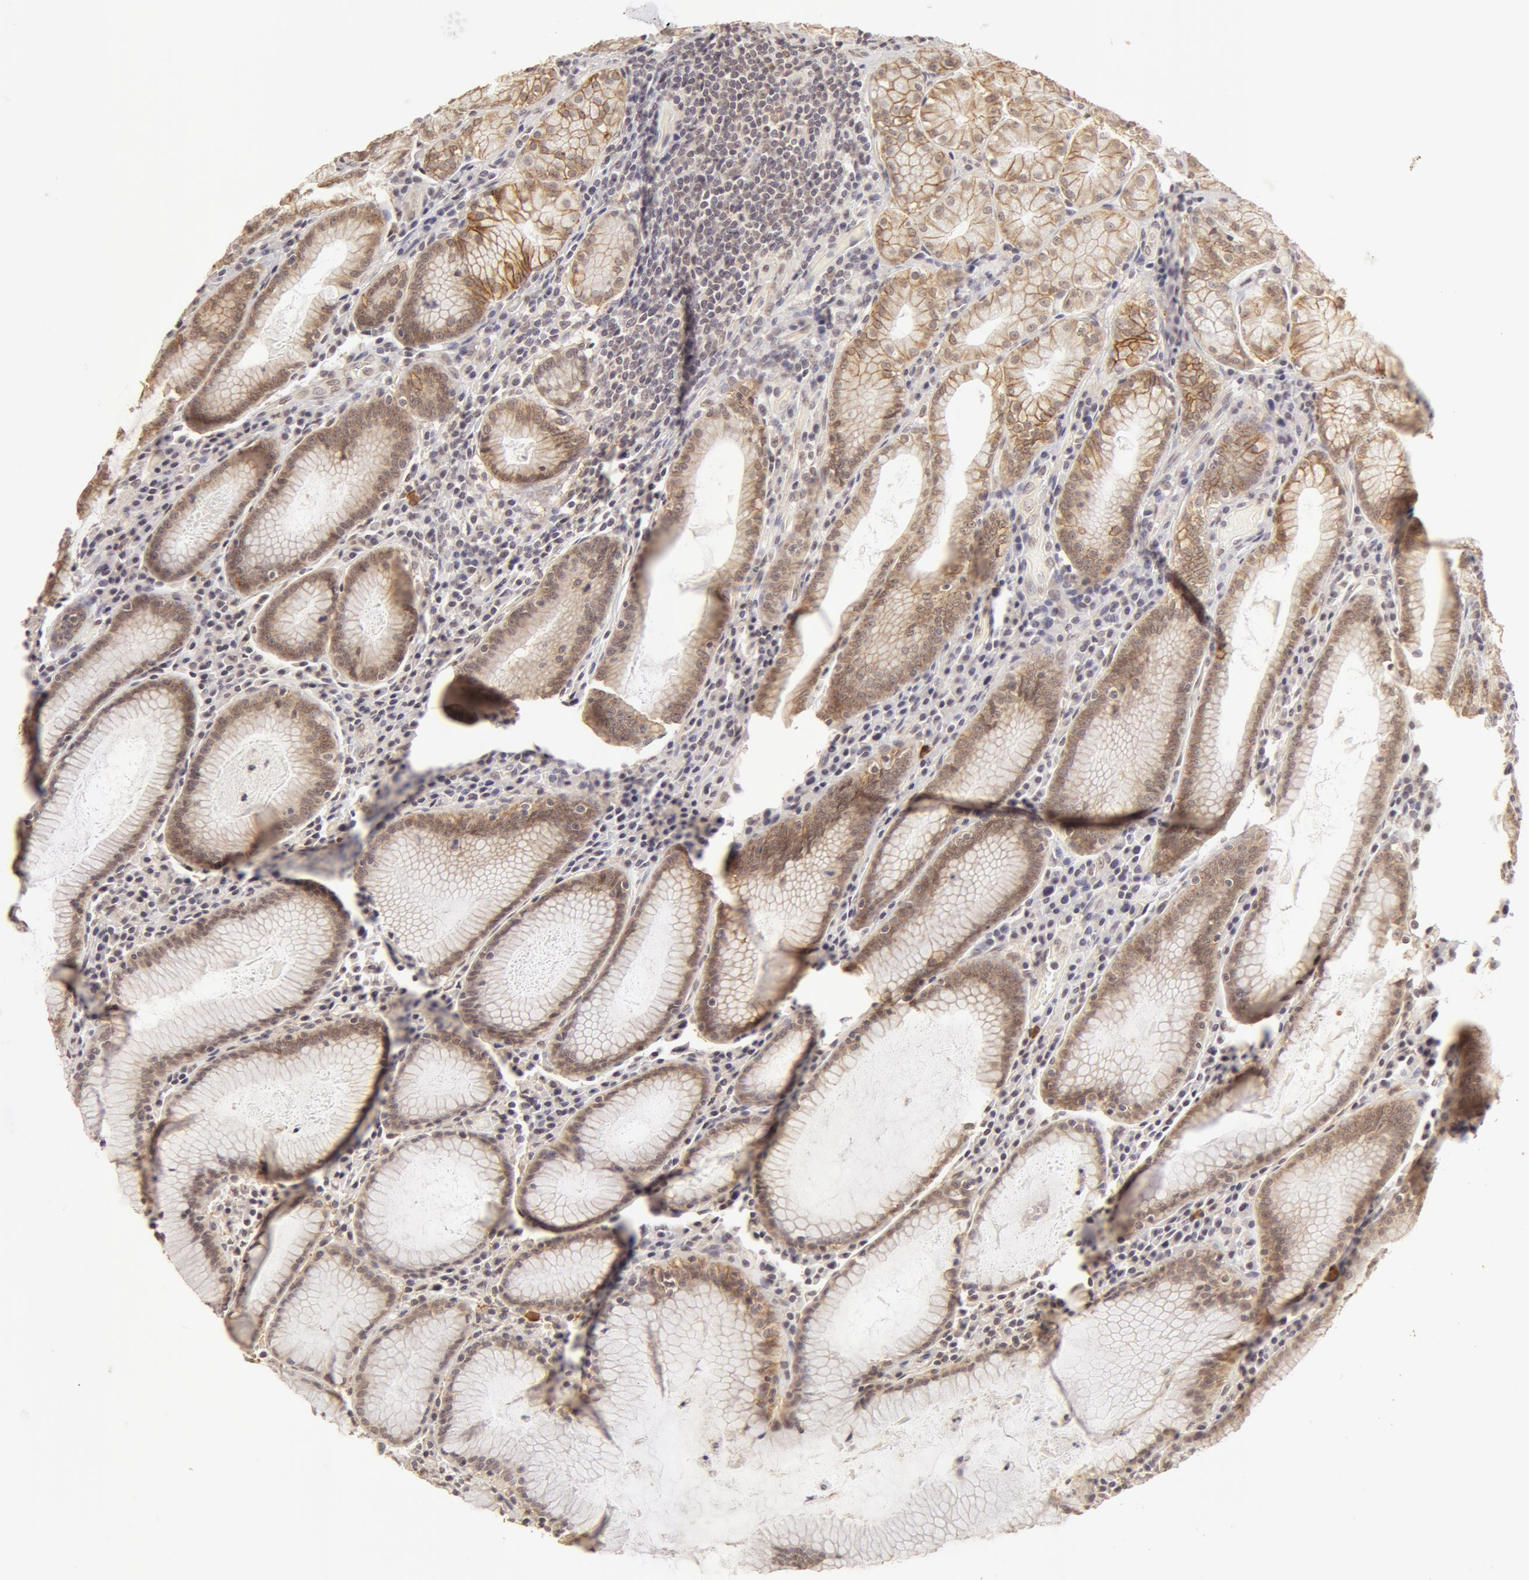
{"staining": {"intensity": "moderate", "quantity": ">75%", "location": "cytoplasmic/membranous"}, "tissue": "stomach", "cell_type": "Glandular cells", "image_type": "normal", "snomed": [{"axis": "morphology", "description": "Normal tissue, NOS"}, {"axis": "topography", "description": "Stomach, lower"}], "caption": "DAB (3,3'-diaminobenzidine) immunohistochemical staining of unremarkable stomach displays moderate cytoplasmic/membranous protein staining in approximately >75% of glandular cells.", "gene": "ADAM10", "patient": {"sex": "female", "age": 43}}